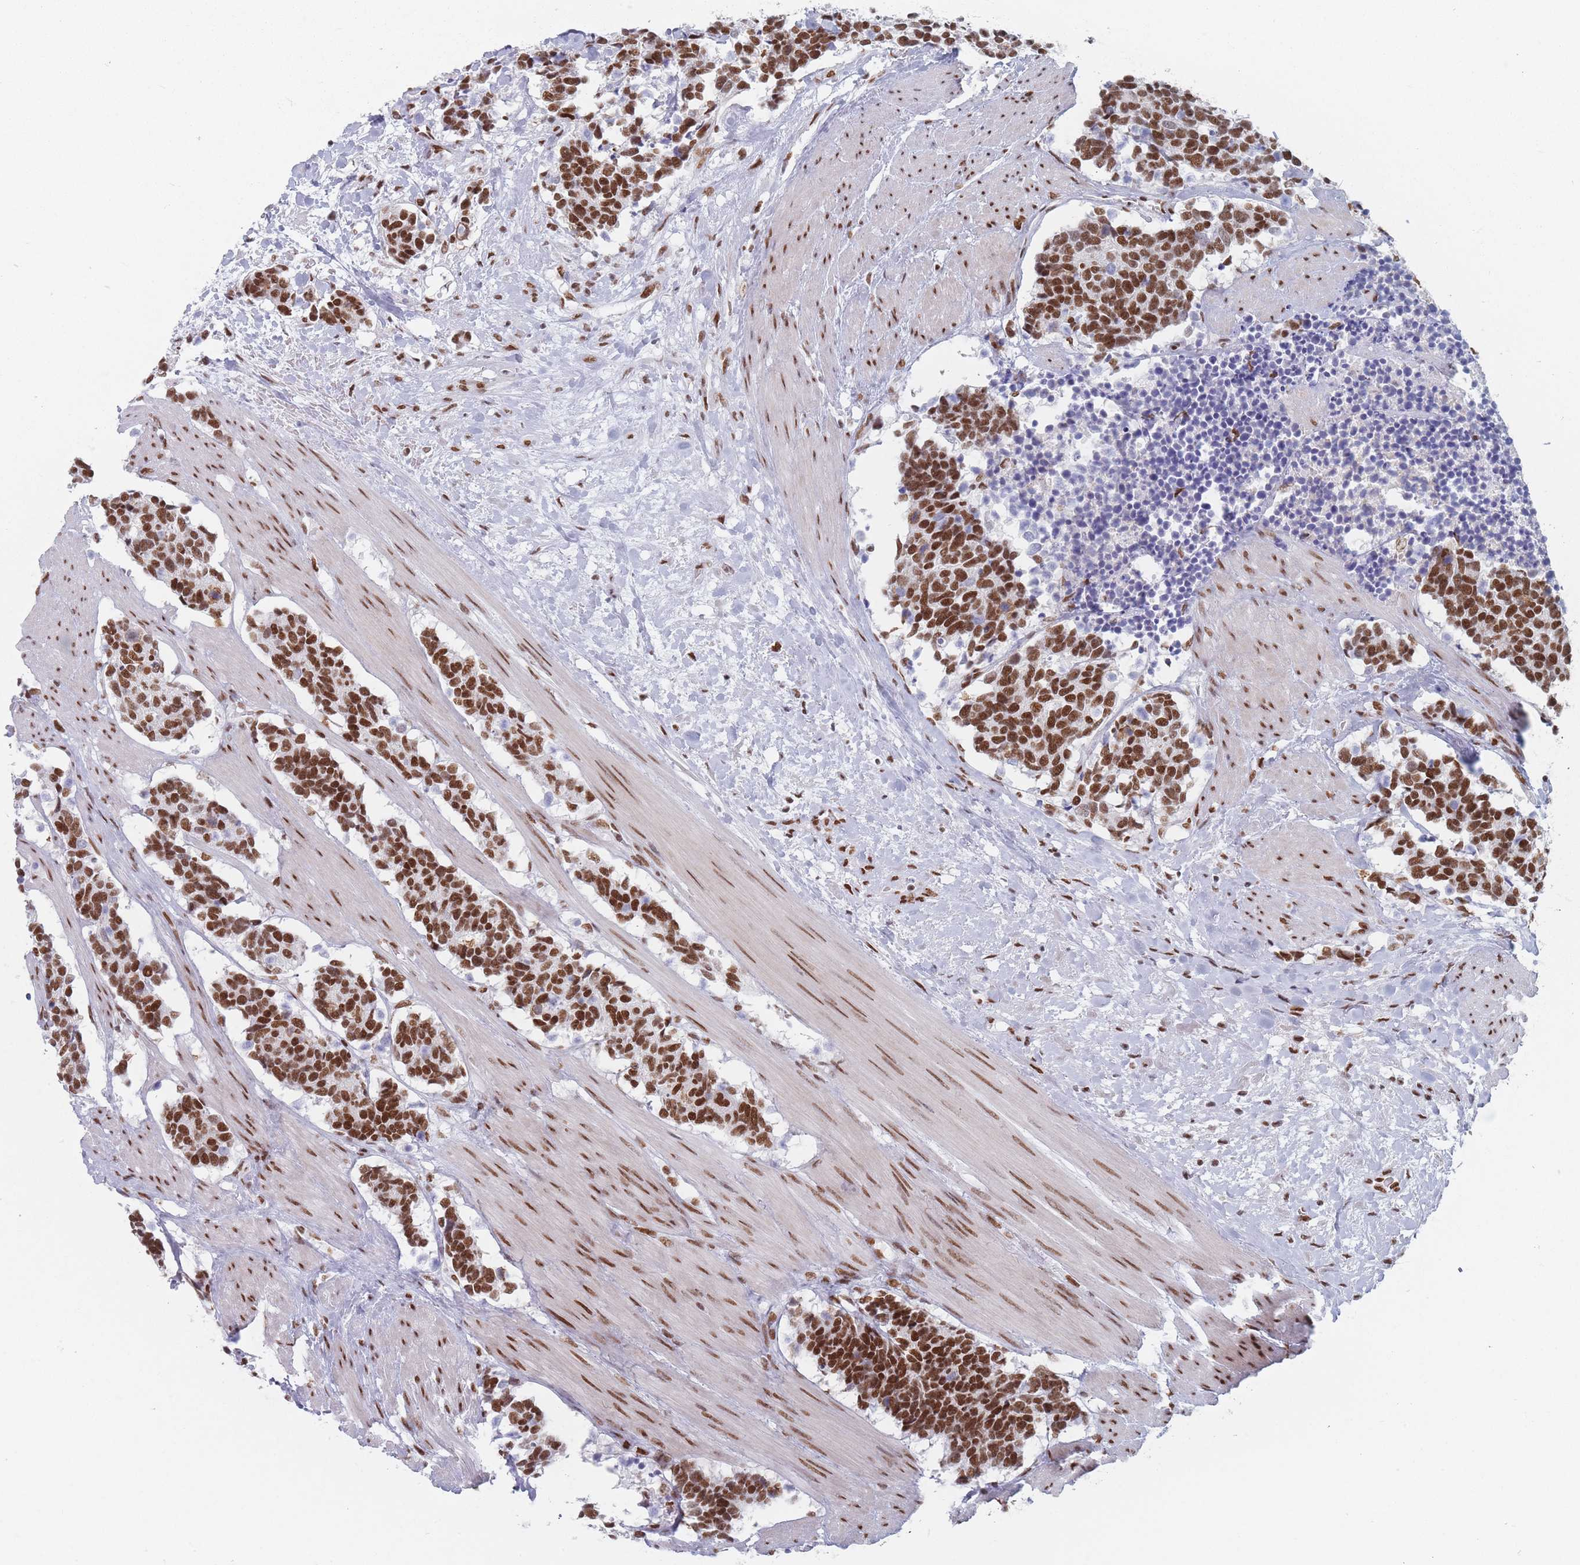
{"staining": {"intensity": "strong", "quantity": ">75%", "location": "nuclear"}, "tissue": "carcinoid", "cell_type": "Tumor cells", "image_type": "cancer", "snomed": [{"axis": "morphology", "description": "Carcinoma, NOS"}, {"axis": "morphology", "description": "Carcinoid, malignant, NOS"}, {"axis": "topography", "description": "Prostate"}], "caption": "This histopathology image reveals immunohistochemistry staining of malignant carcinoid, with high strong nuclear expression in approximately >75% of tumor cells.", "gene": "SAFB2", "patient": {"sex": "male", "age": 57}}